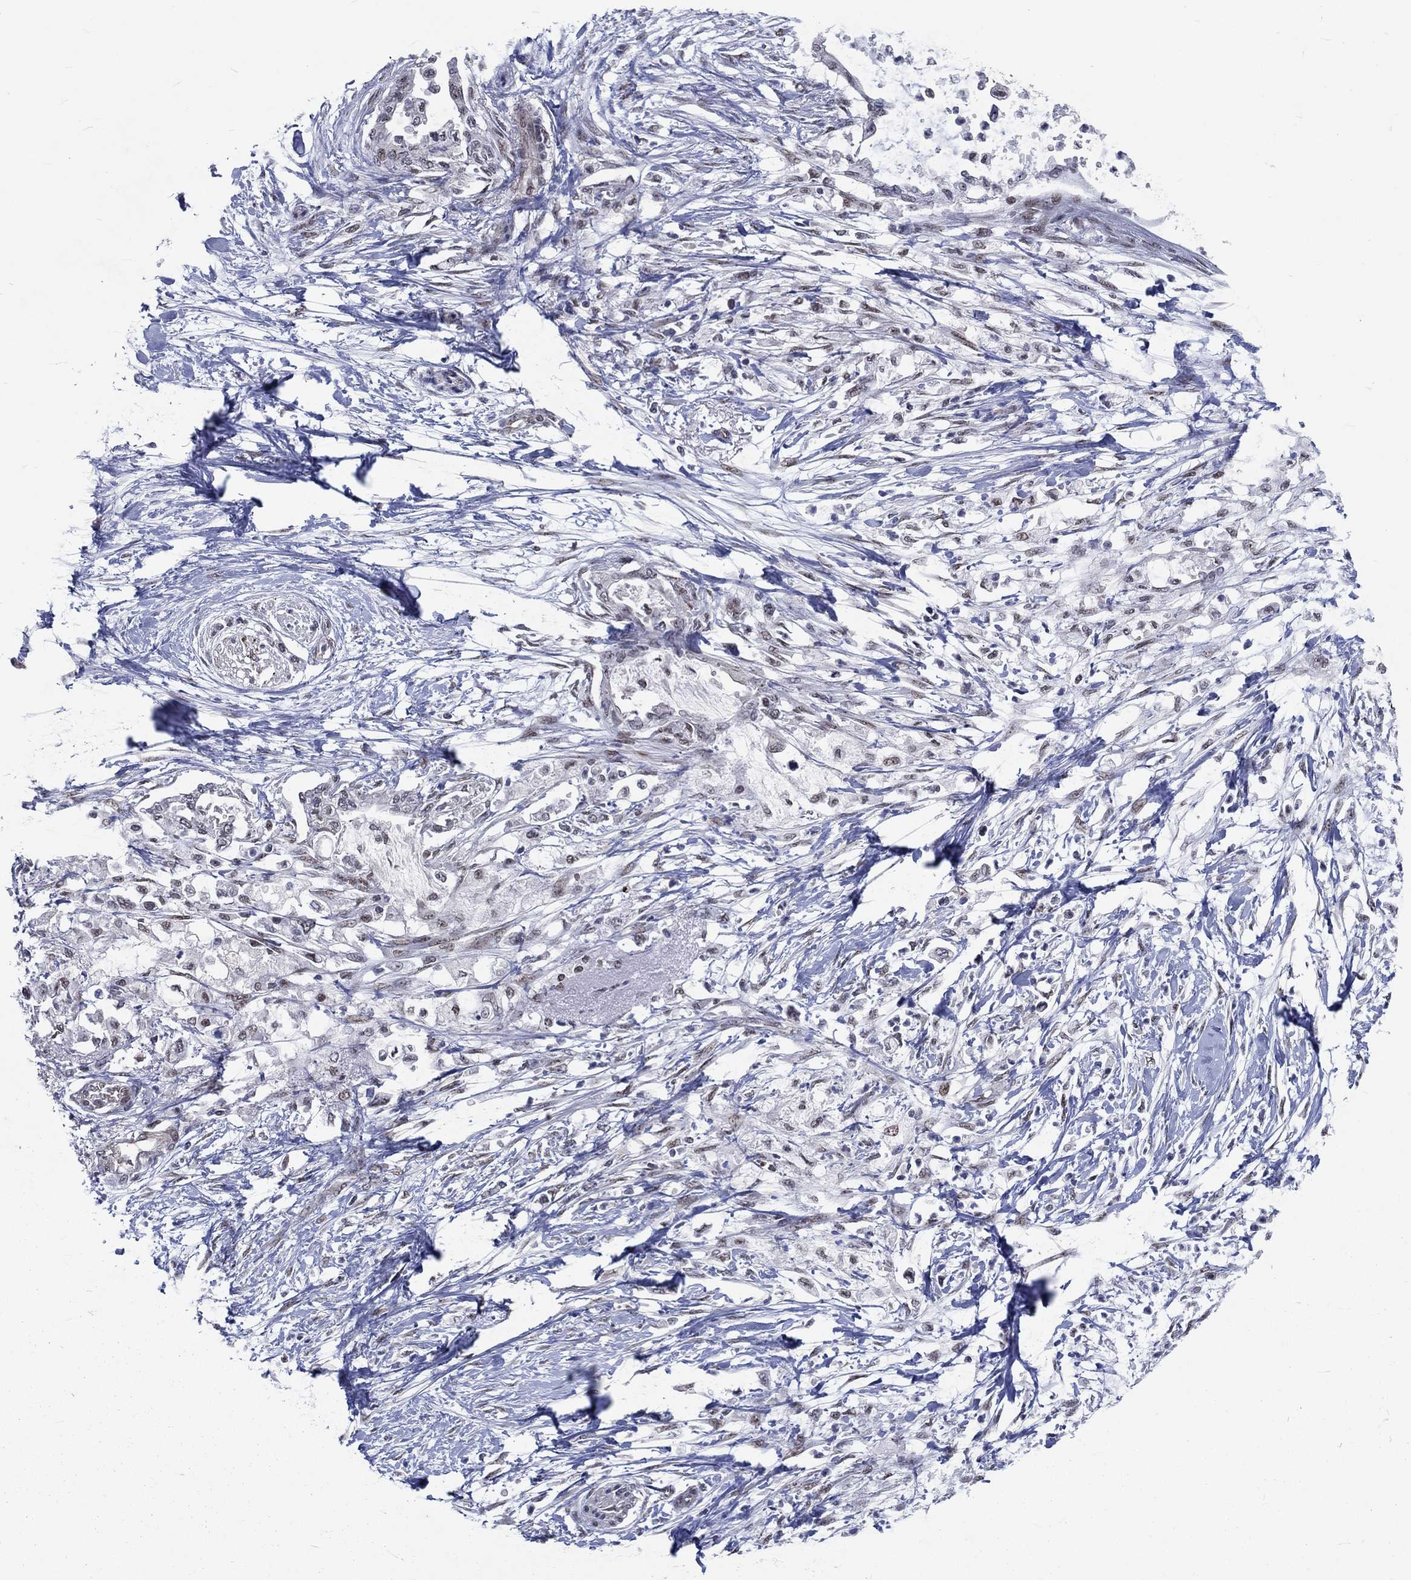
{"staining": {"intensity": "negative", "quantity": "none", "location": "none"}, "tissue": "pancreatic cancer", "cell_type": "Tumor cells", "image_type": "cancer", "snomed": [{"axis": "morphology", "description": "Normal tissue, NOS"}, {"axis": "morphology", "description": "Adenocarcinoma, NOS"}, {"axis": "topography", "description": "Pancreas"}, {"axis": "topography", "description": "Duodenum"}], "caption": "Immunohistochemistry image of human adenocarcinoma (pancreatic) stained for a protein (brown), which exhibits no staining in tumor cells.", "gene": "ZBED1", "patient": {"sex": "female", "age": 60}}